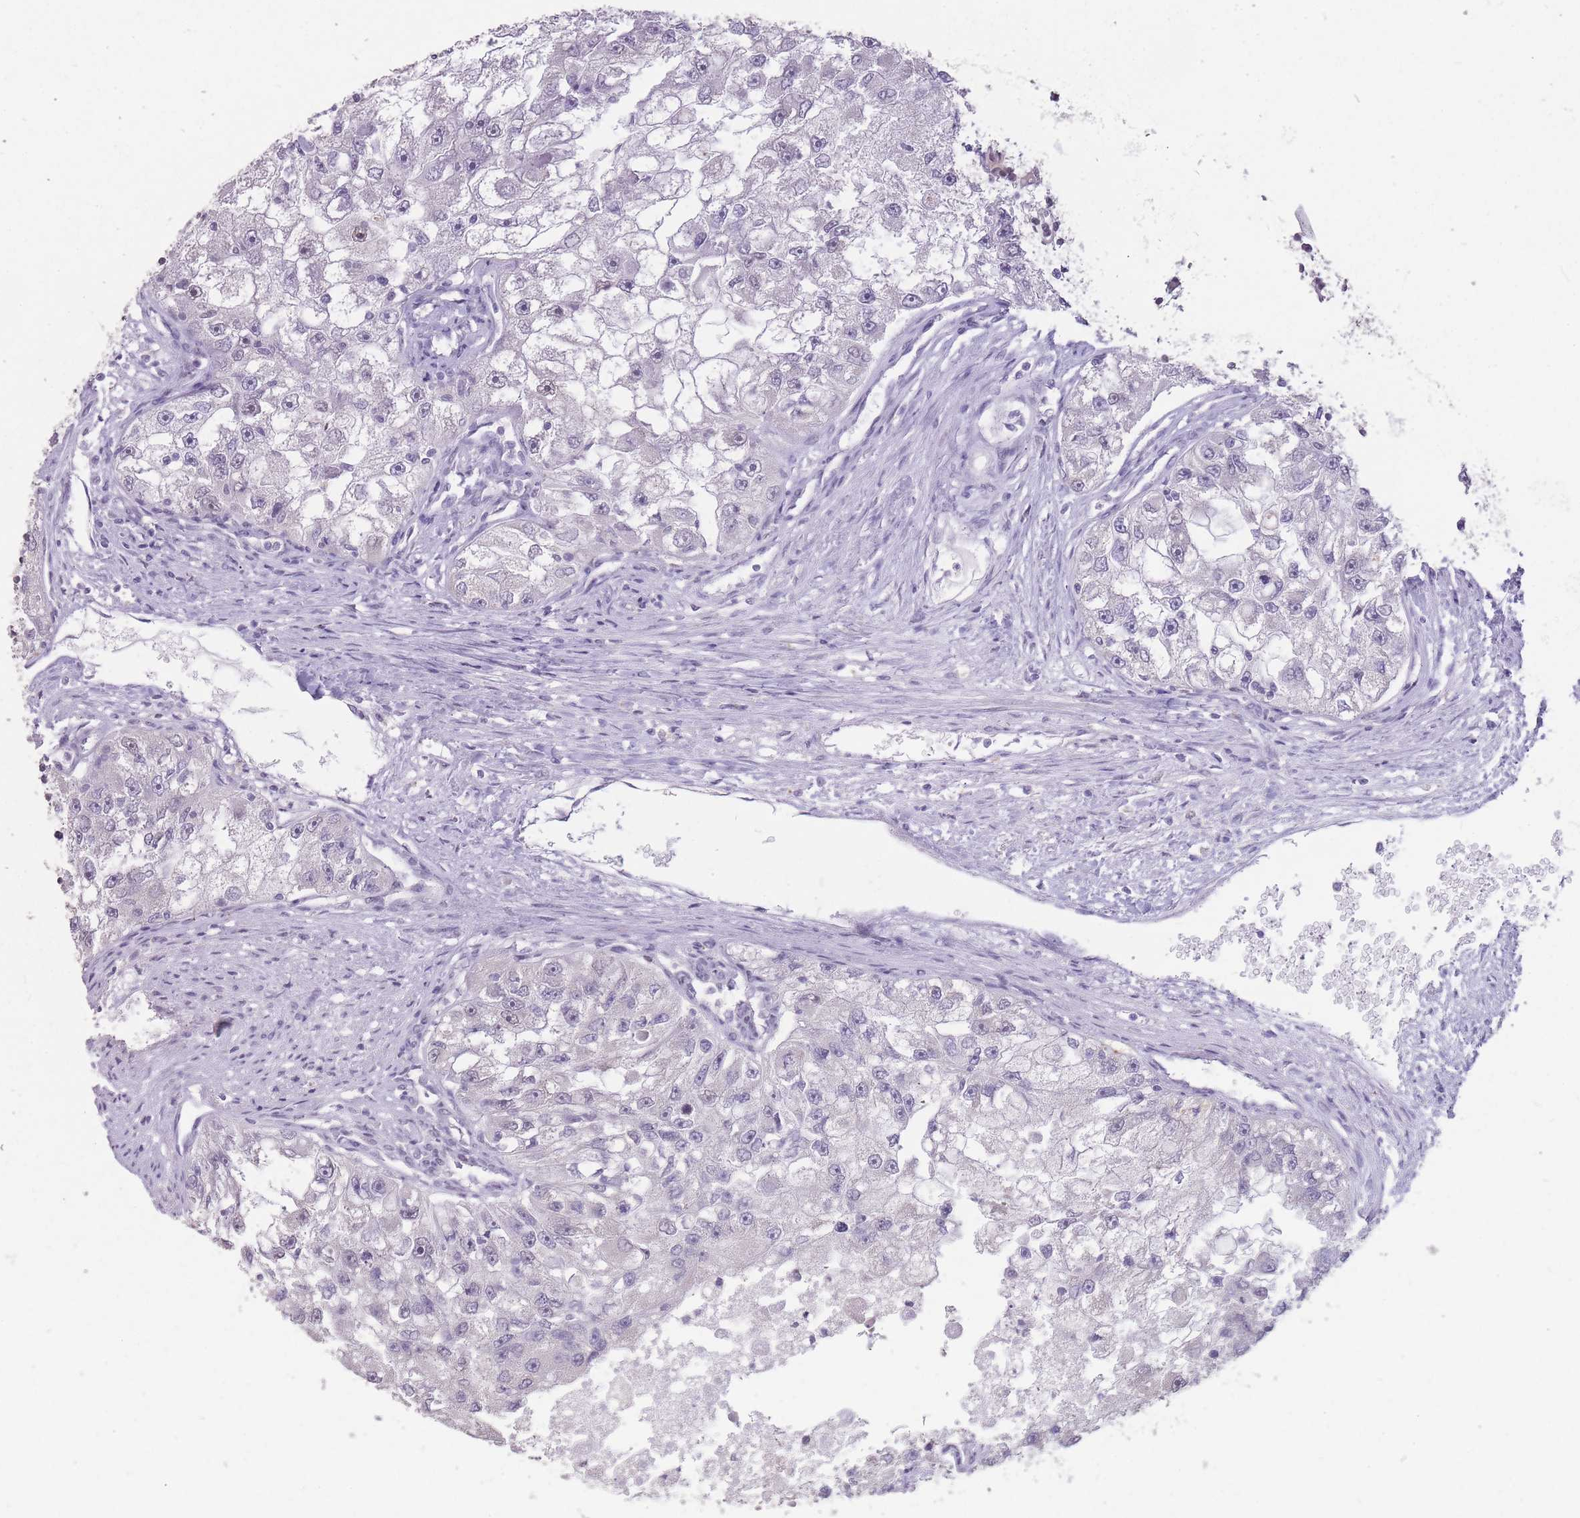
{"staining": {"intensity": "negative", "quantity": "none", "location": "none"}, "tissue": "renal cancer", "cell_type": "Tumor cells", "image_type": "cancer", "snomed": [{"axis": "morphology", "description": "Adenocarcinoma, NOS"}, {"axis": "topography", "description": "Kidney"}], "caption": "IHC image of neoplastic tissue: human adenocarcinoma (renal) stained with DAB (3,3'-diaminobenzidine) demonstrates no significant protein positivity in tumor cells. (DAB immunohistochemistry (IHC) with hematoxylin counter stain).", "gene": "HNRNPUL1", "patient": {"sex": "male", "age": 63}}